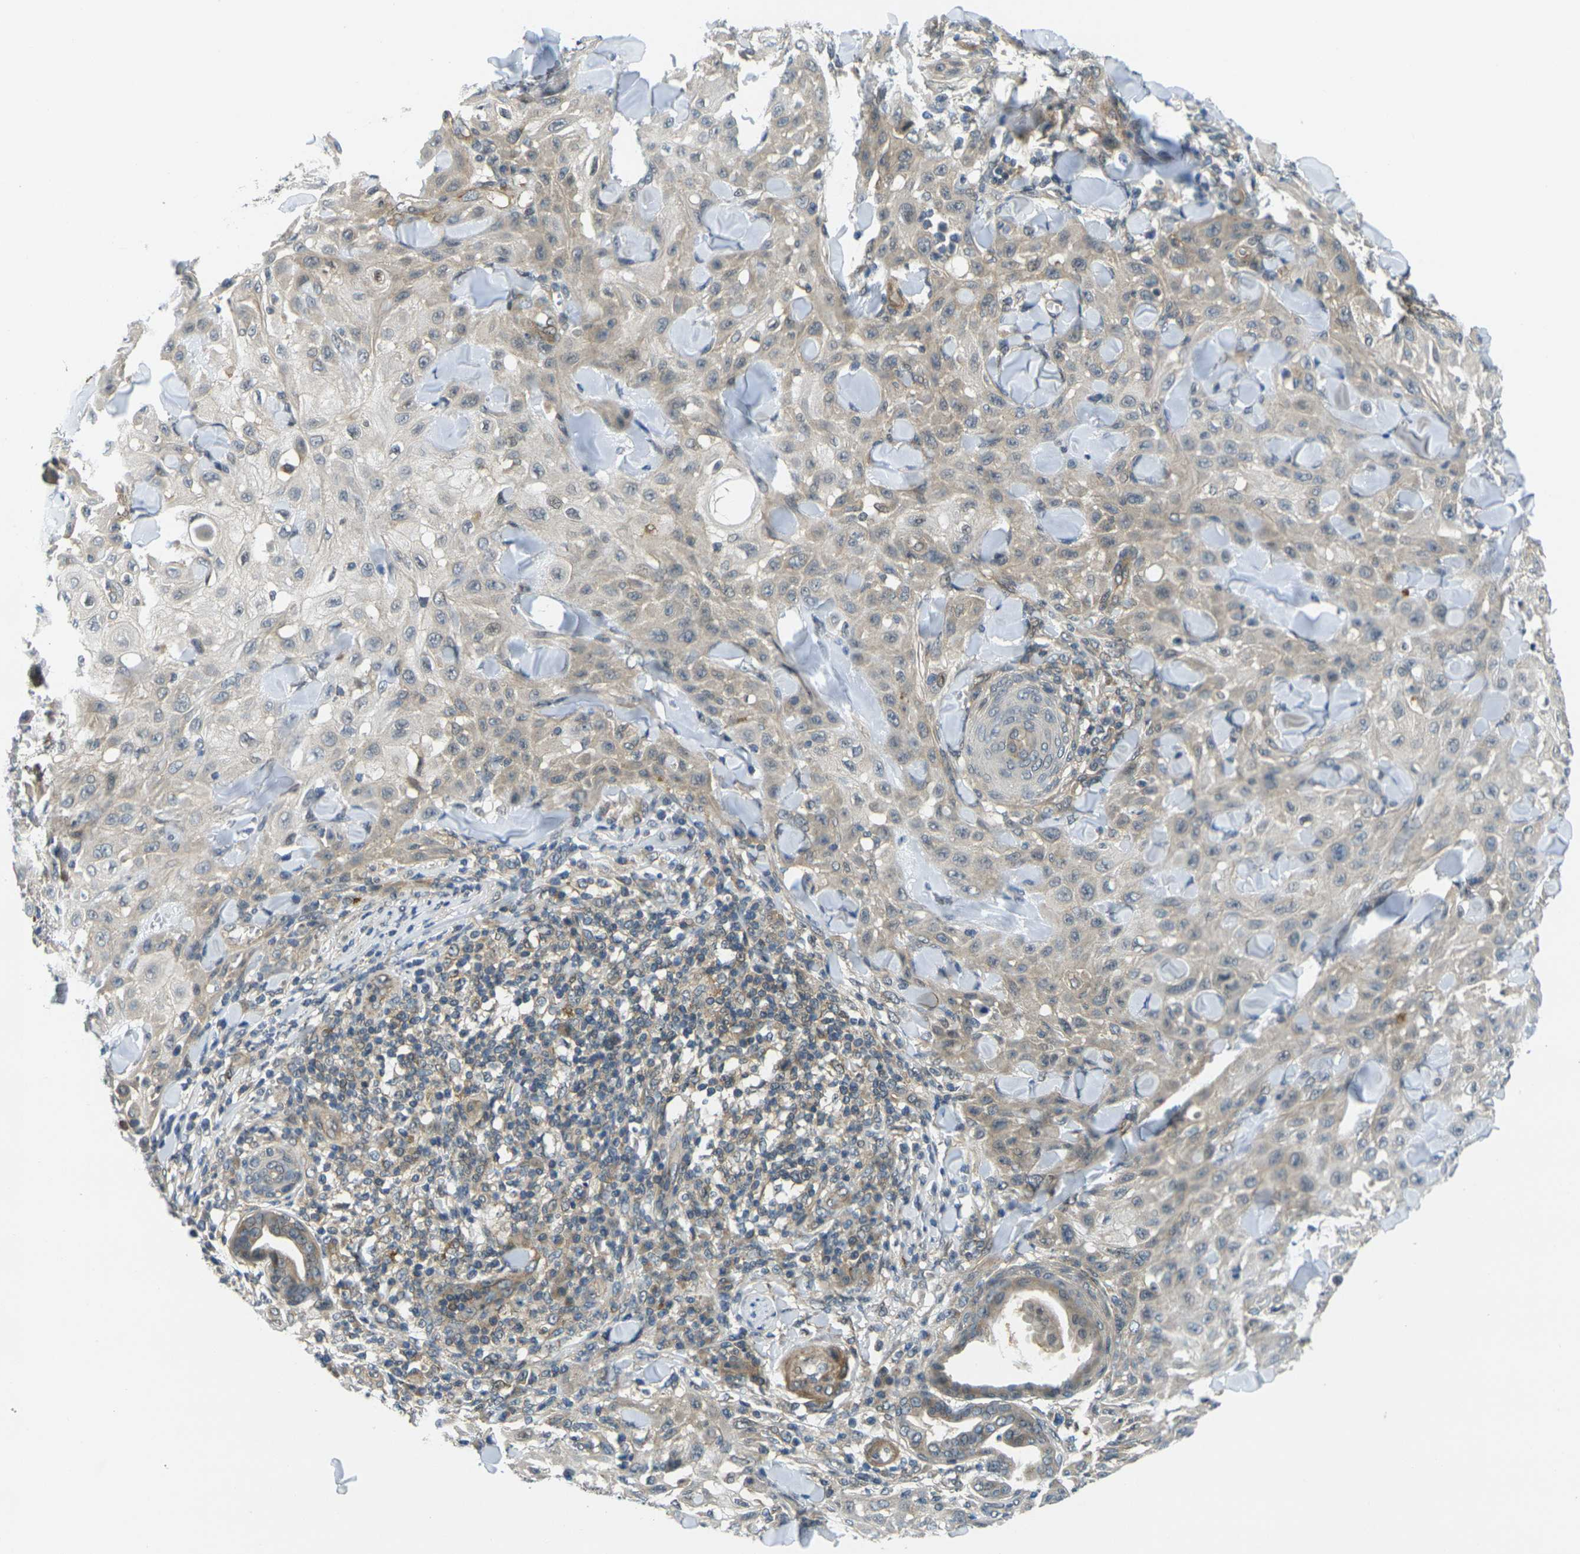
{"staining": {"intensity": "moderate", "quantity": "25%-75%", "location": "cytoplasmic/membranous"}, "tissue": "skin cancer", "cell_type": "Tumor cells", "image_type": "cancer", "snomed": [{"axis": "morphology", "description": "Squamous cell carcinoma, NOS"}, {"axis": "topography", "description": "Skin"}], "caption": "The histopathology image demonstrates staining of skin cancer, revealing moderate cytoplasmic/membranous protein expression (brown color) within tumor cells. (DAB (3,3'-diaminobenzidine) = brown stain, brightfield microscopy at high magnification).", "gene": "KCTD10", "patient": {"sex": "male", "age": 24}}